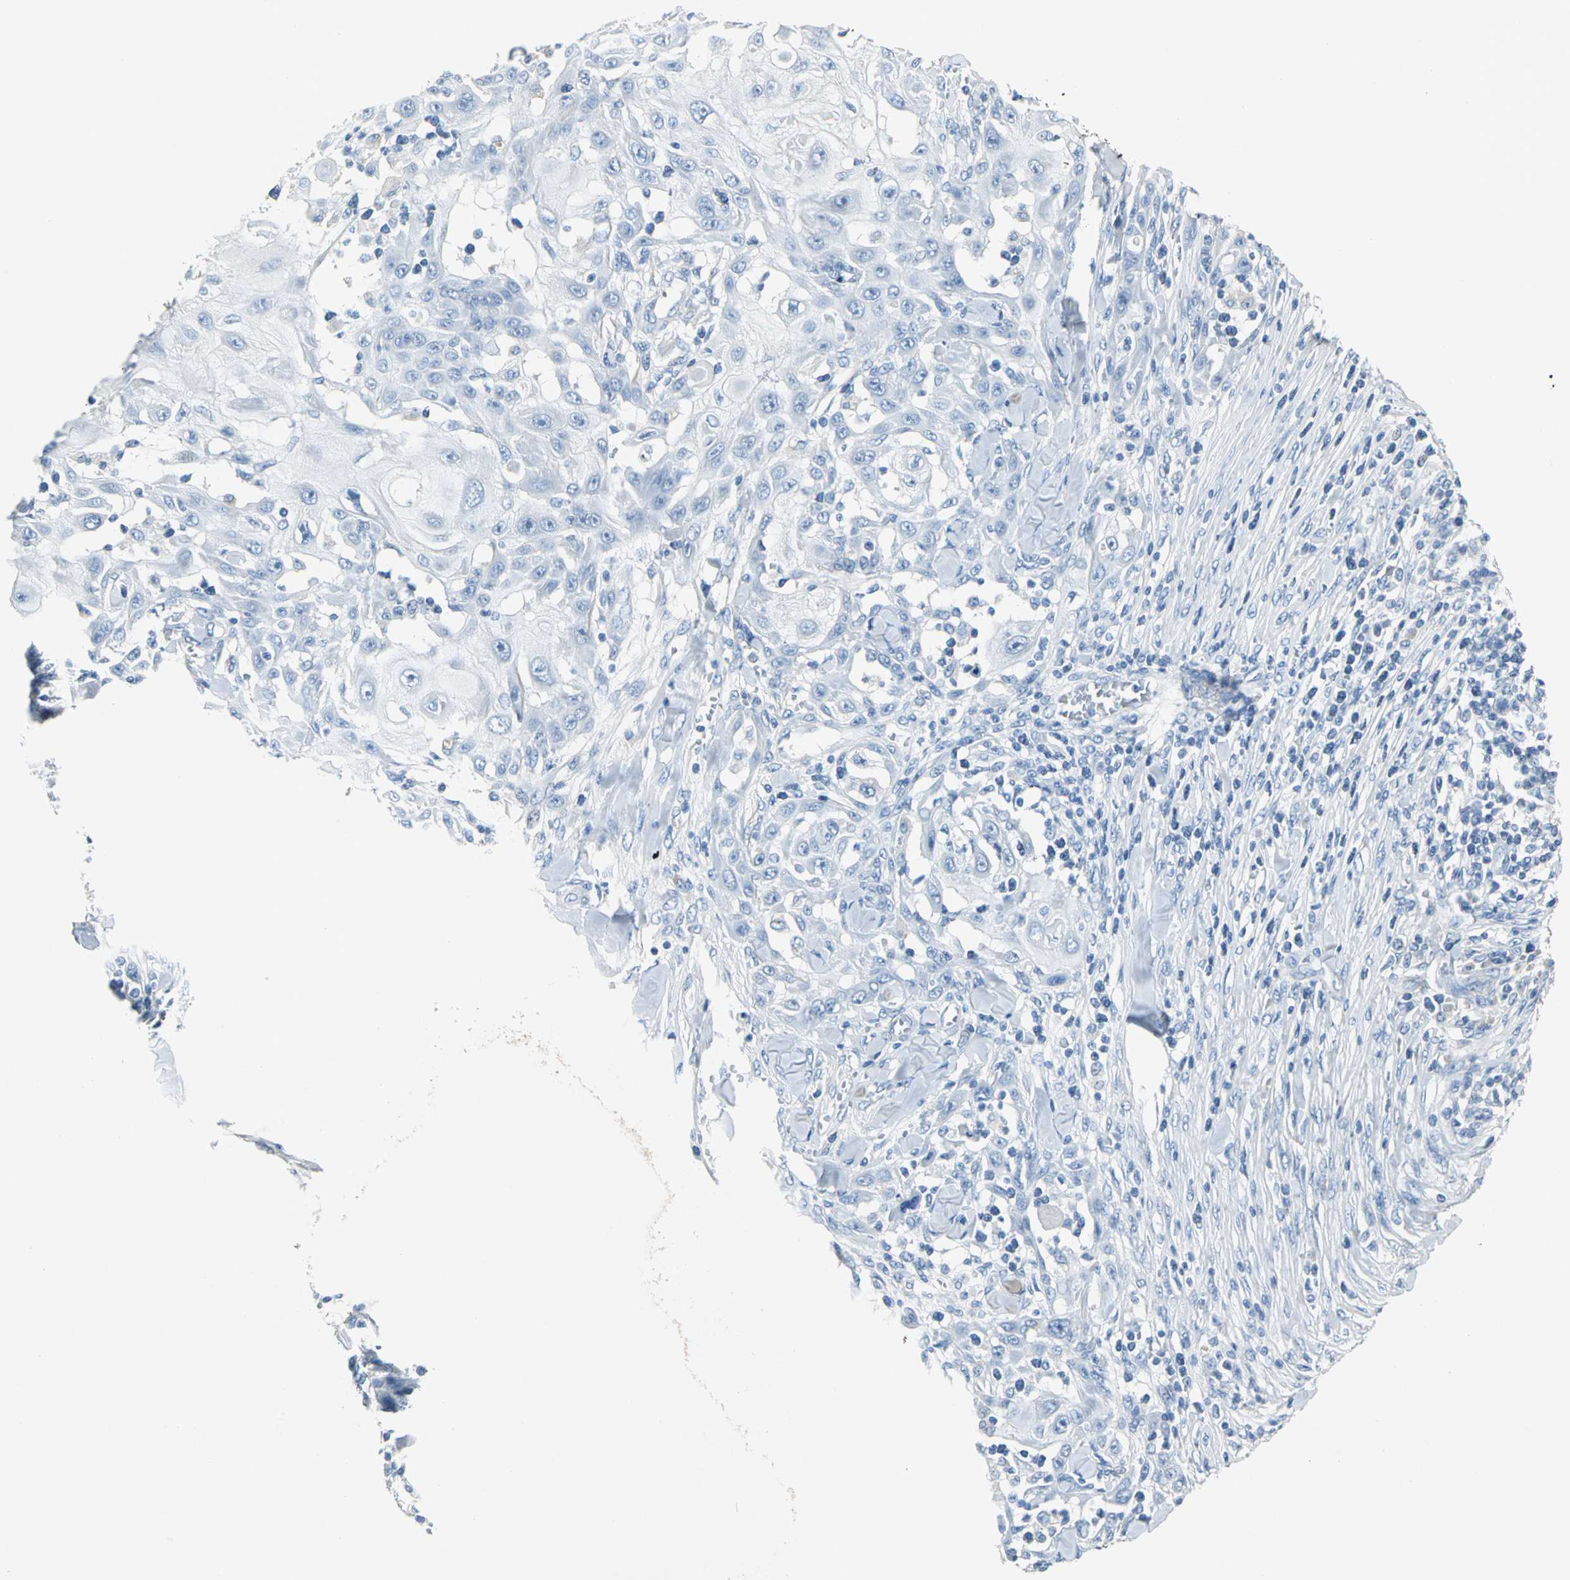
{"staining": {"intensity": "negative", "quantity": "none", "location": "none"}, "tissue": "skin cancer", "cell_type": "Tumor cells", "image_type": "cancer", "snomed": [{"axis": "morphology", "description": "Squamous cell carcinoma, NOS"}, {"axis": "topography", "description": "Skin"}], "caption": "DAB immunohistochemical staining of skin cancer (squamous cell carcinoma) reveals no significant positivity in tumor cells.", "gene": "EFNB3", "patient": {"sex": "male", "age": 24}}